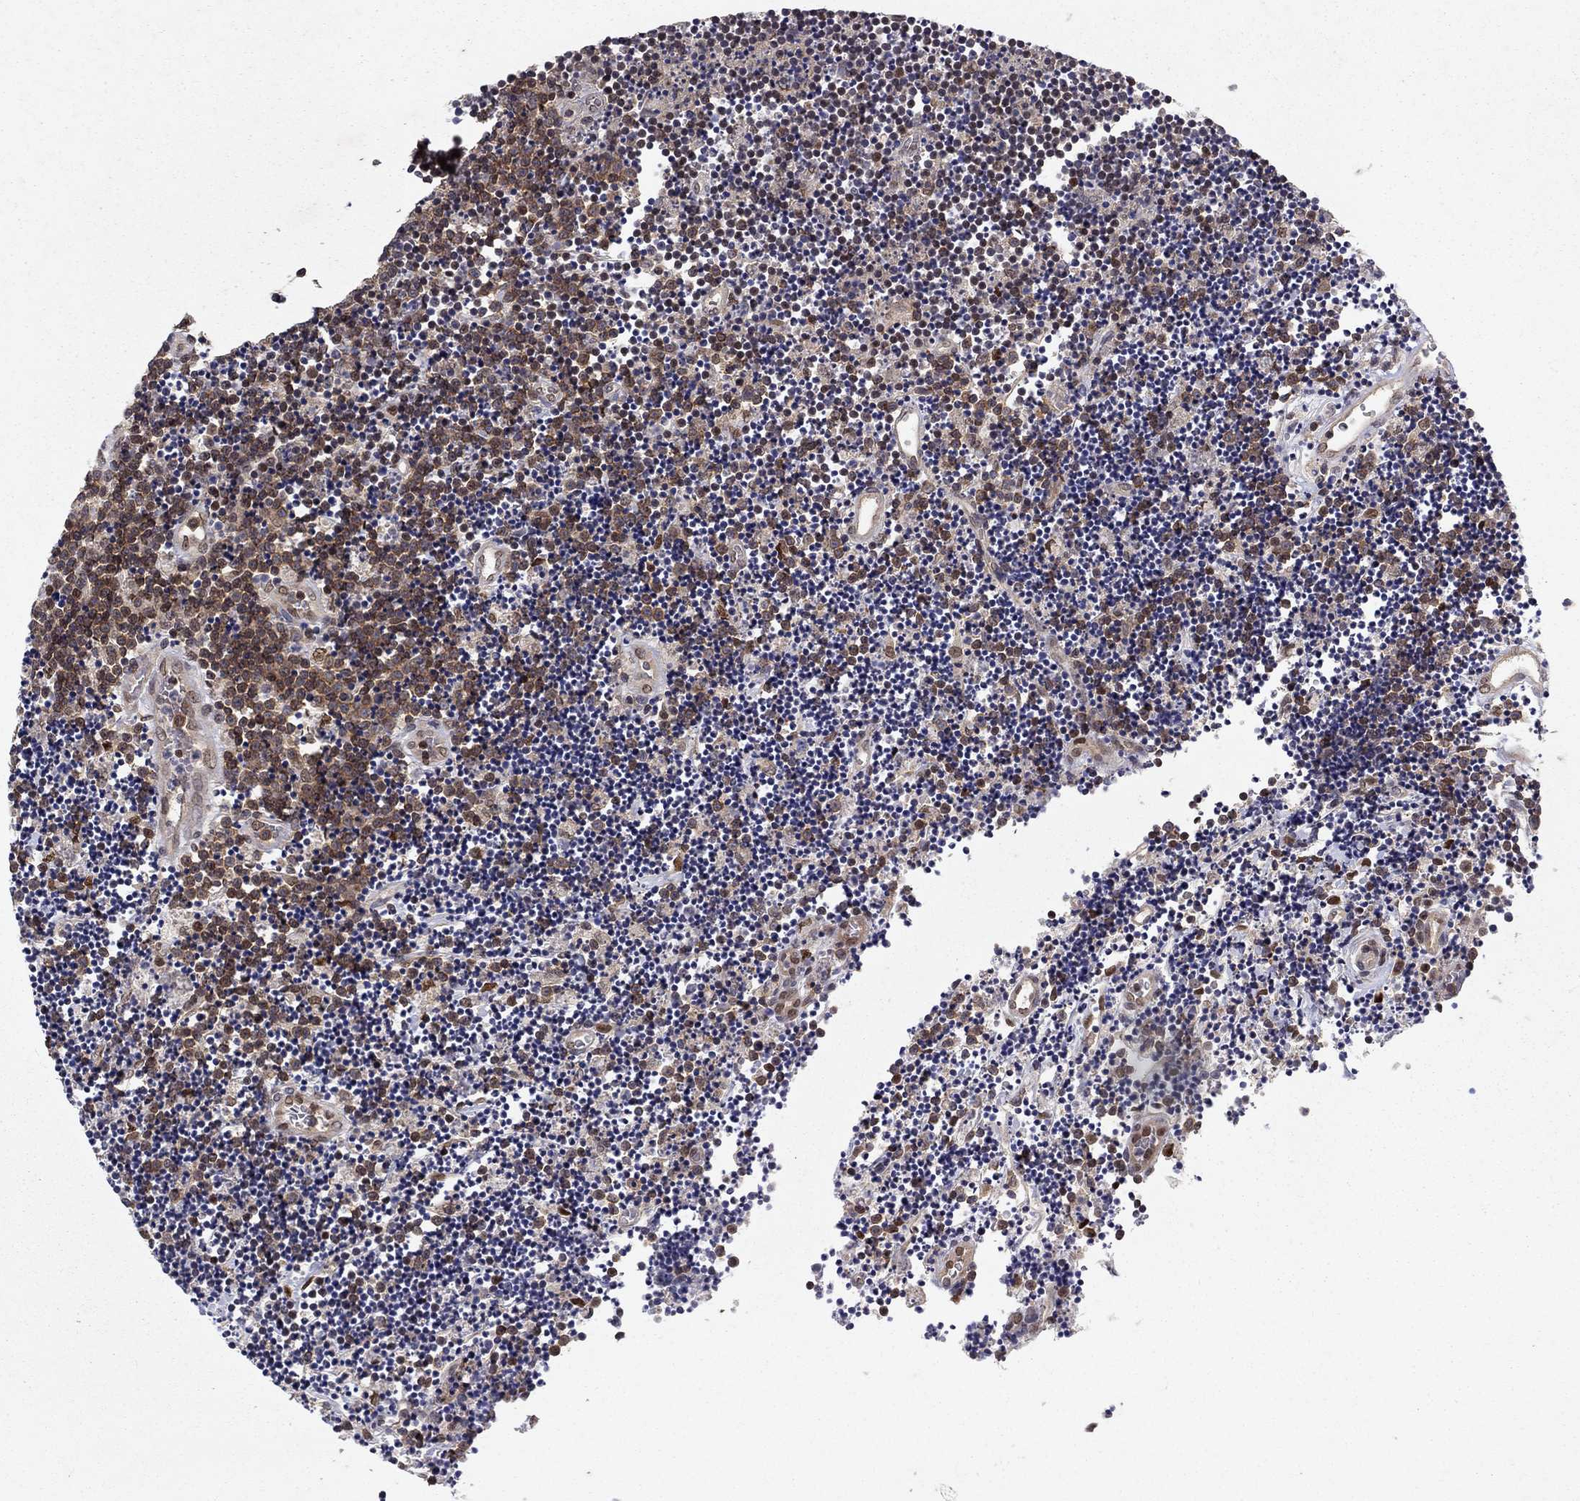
{"staining": {"intensity": "moderate", "quantity": "25%-75%", "location": "cytoplasmic/membranous"}, "tissue": "lymphoma", "cell_type": "Tumor cells", "image_type": "cancer", "snomed": [{"axis": "morphology", "description": "Malignant lymphoma, non-Hodgkin's type, Low grade"}, {"axis": "topography", "description": "Brain"}], "caption": "Tumor cells exhibit medium levels of moderate cytoplasmic/membranous expression in approximately 25%-75% of cells in human malignant lymphoma, non-Hodgkin's type (low-grade).", "gene": "CRTC1", "patient": {"sex": "female", "age": 66}}